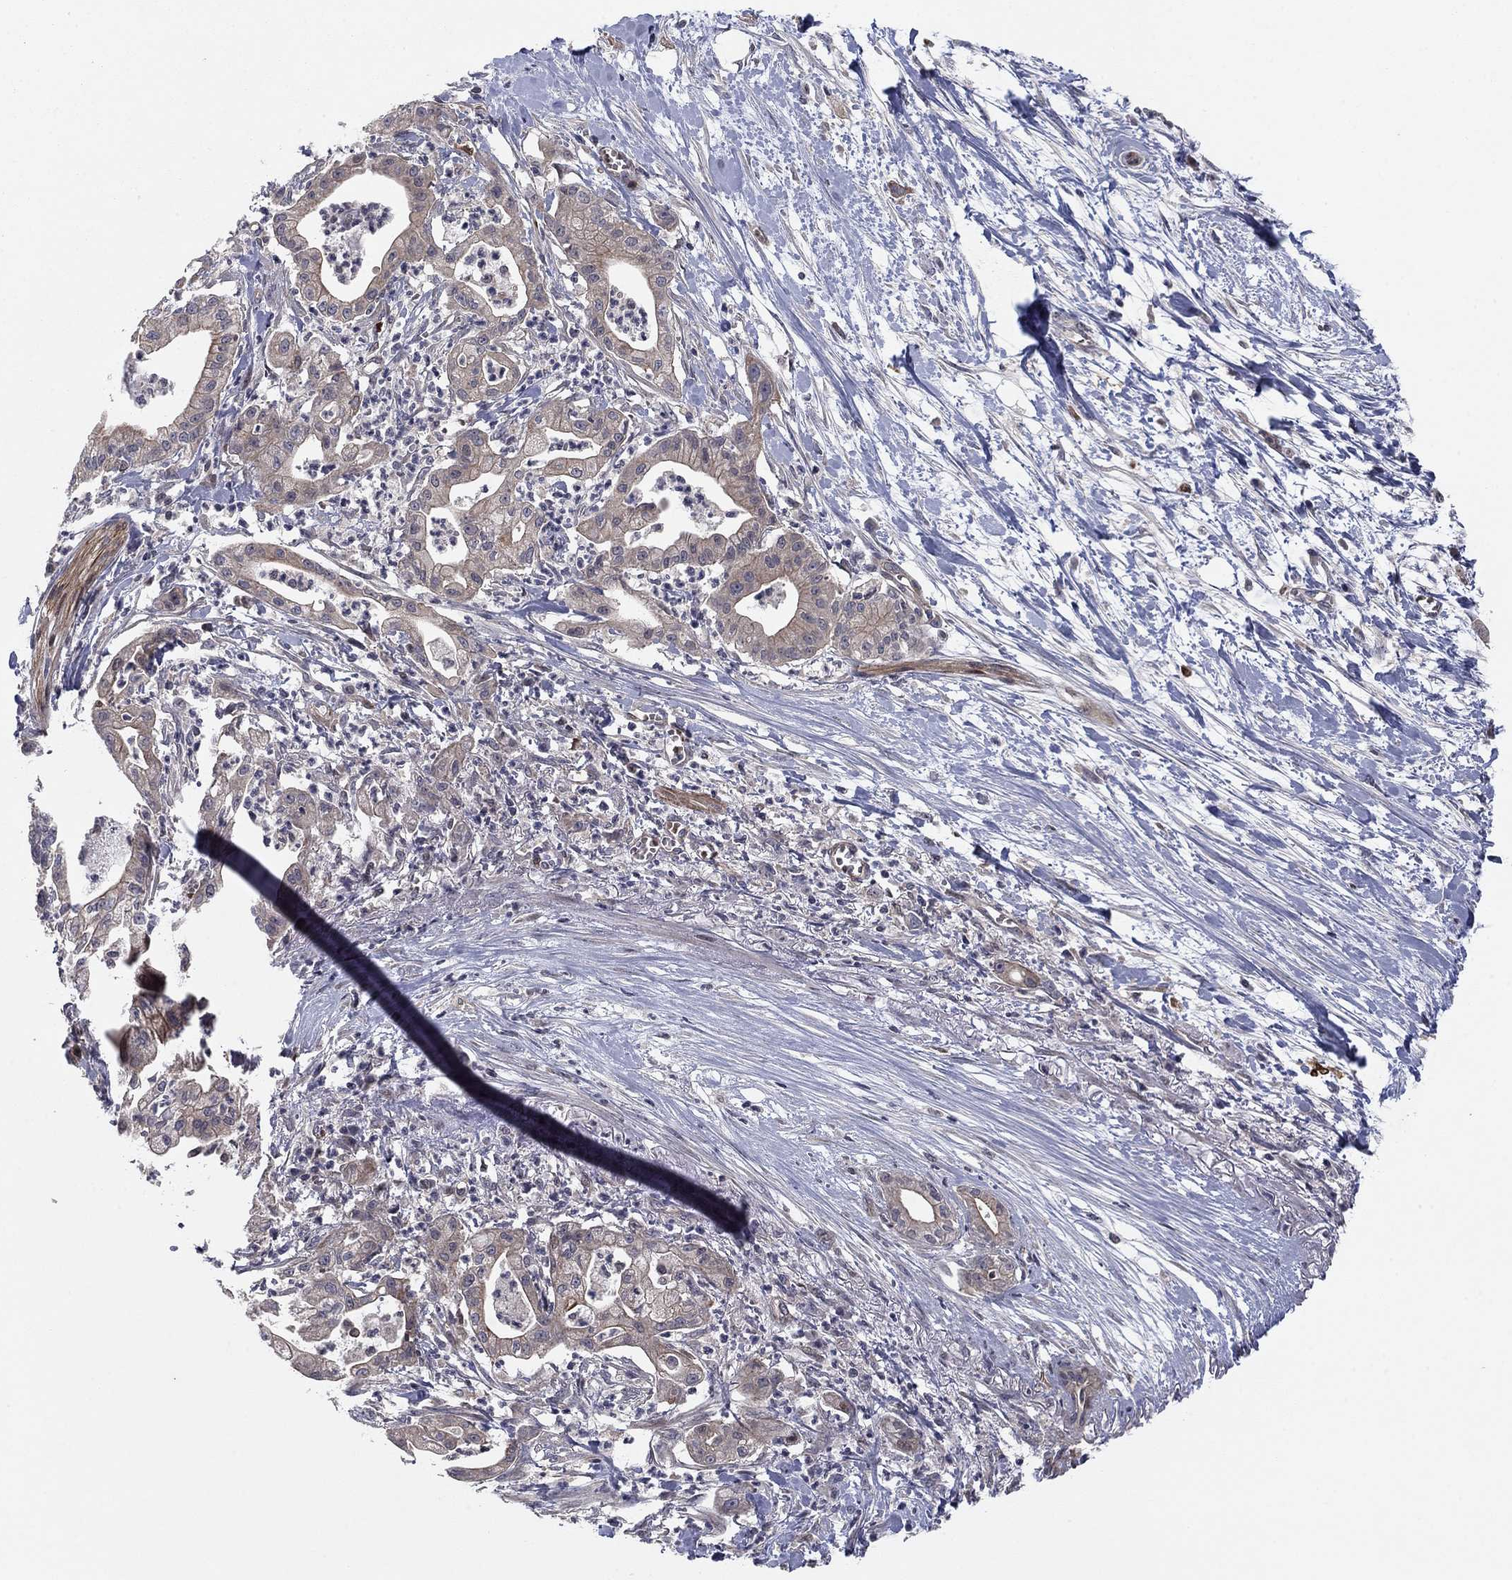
{"staining": {"intensity": "weak", "quantity": "25%-75%", "location": "cytoplasmic/membranous"}, "tissue": "pancreatic cancer", "cell_type": "Tumor cells", "image_type": "cancer", "snomed": [{"axis": "morphology", "description": "Normal tissue, NOS"}, {"axis": "morphology", "description": "Adenocarcinoma, NOS"}, {"axis": "topography", "description": "Lymph node"}, {"axis": "topography", "description": "Pancreas"}], "caption": "This histopathology image displays immunohistochemistry (IHC) staining of pancreatic cancer, with low weak cytoplasmic/membranous staining in approximately 25%-75% of tumor cells.", "gene": "BCL11A", "patient": {"sex": "female", "age": 58}}